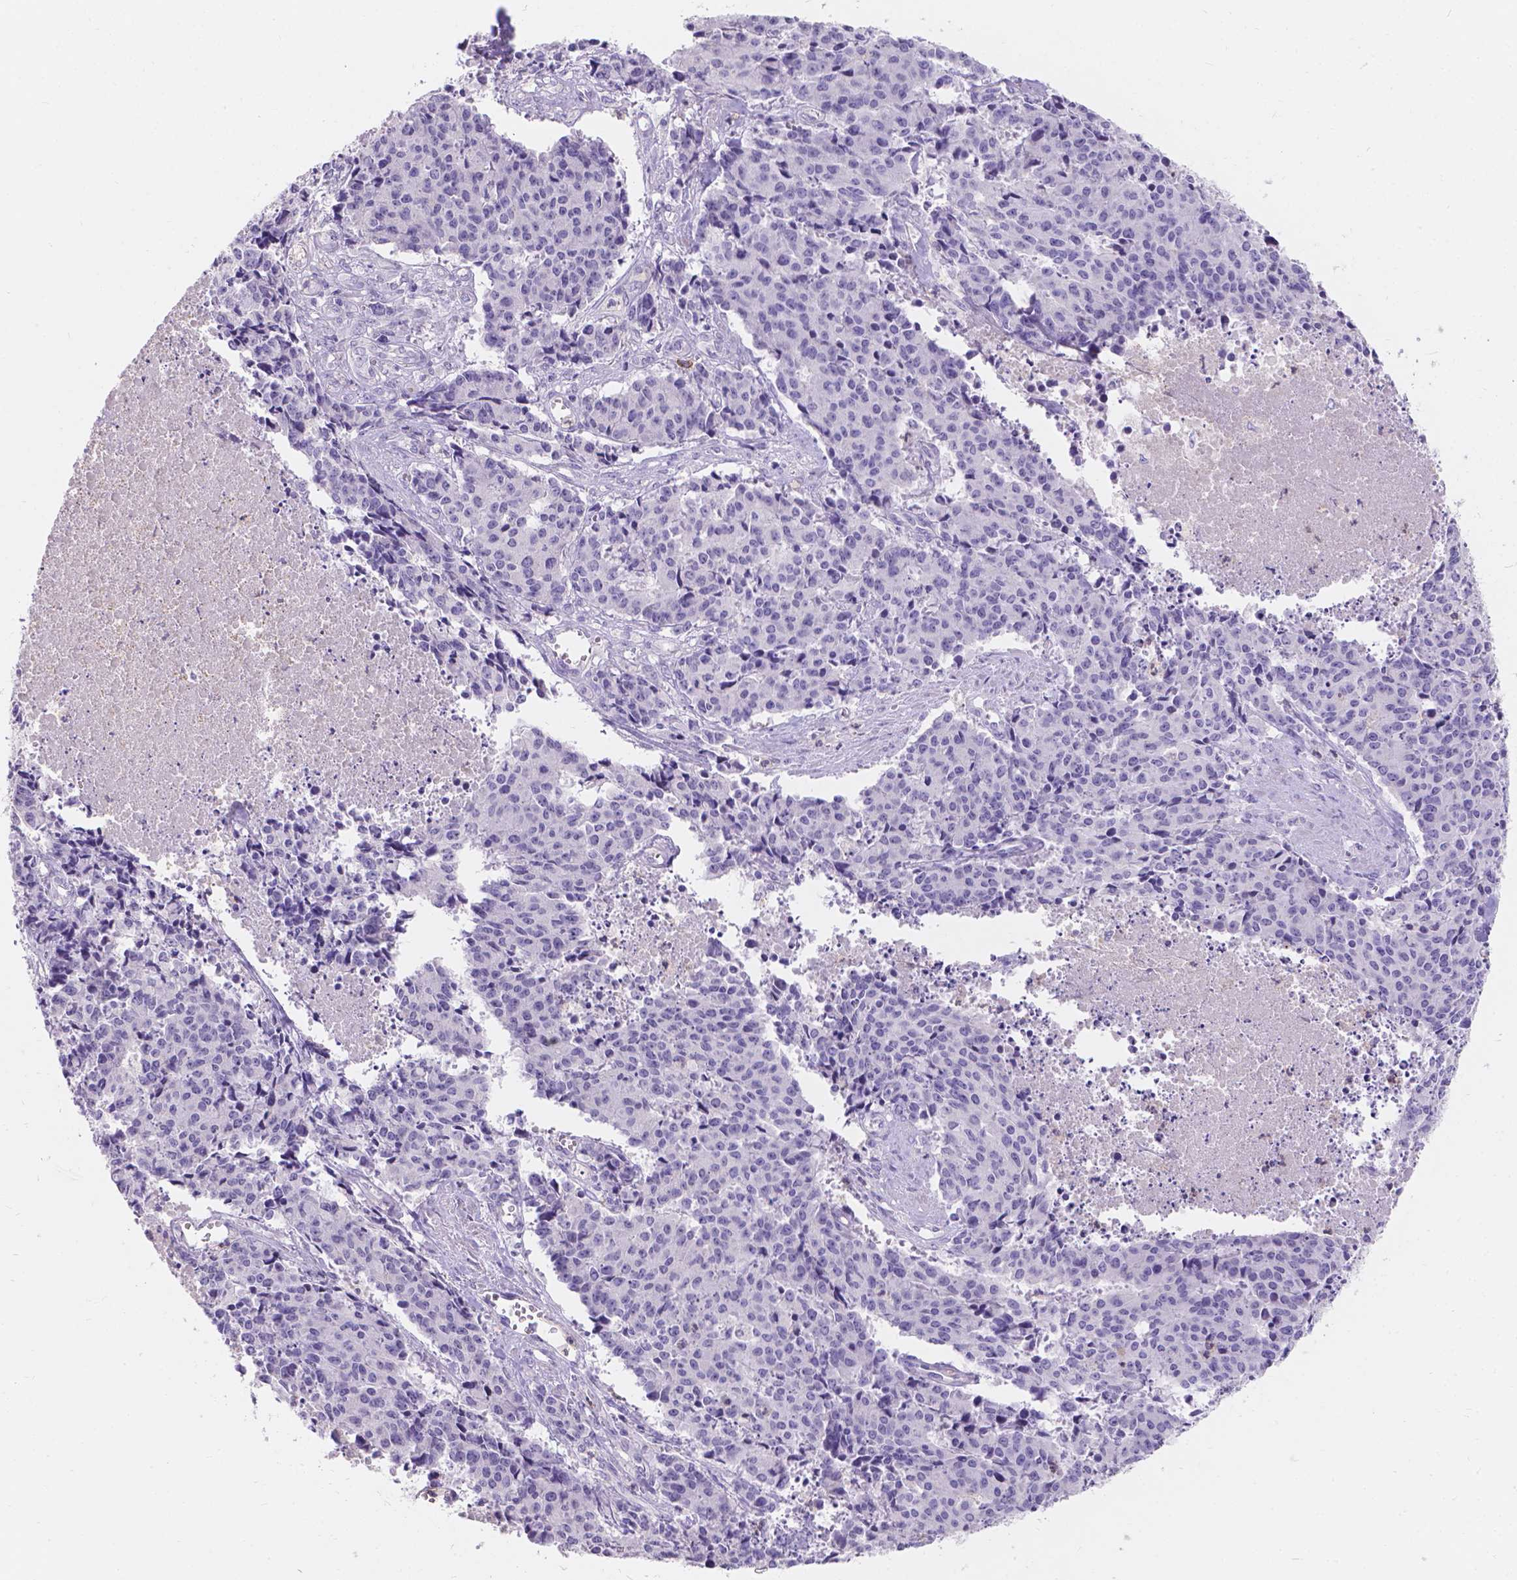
{"staining": {"intensity": "negative", "quantity": "none", "location": "none"}, "tissue": "cervical cancer", "cell_type": "Tumor cells", "image_type": "cancer", "snomed": [{"axis": "morphology", "description": "Squamous cell carcinoma, NOS"}, {"axis": "topography", "description": "Cervix"}], "caption": "Tumor cells show no significant protein positivity in cervical cancer (squamous cell carcinoma). (DAB immunohistochemistry, high magnification).", "gene": "GNRHR", "patient": {"sex": "female", "age": 28}}